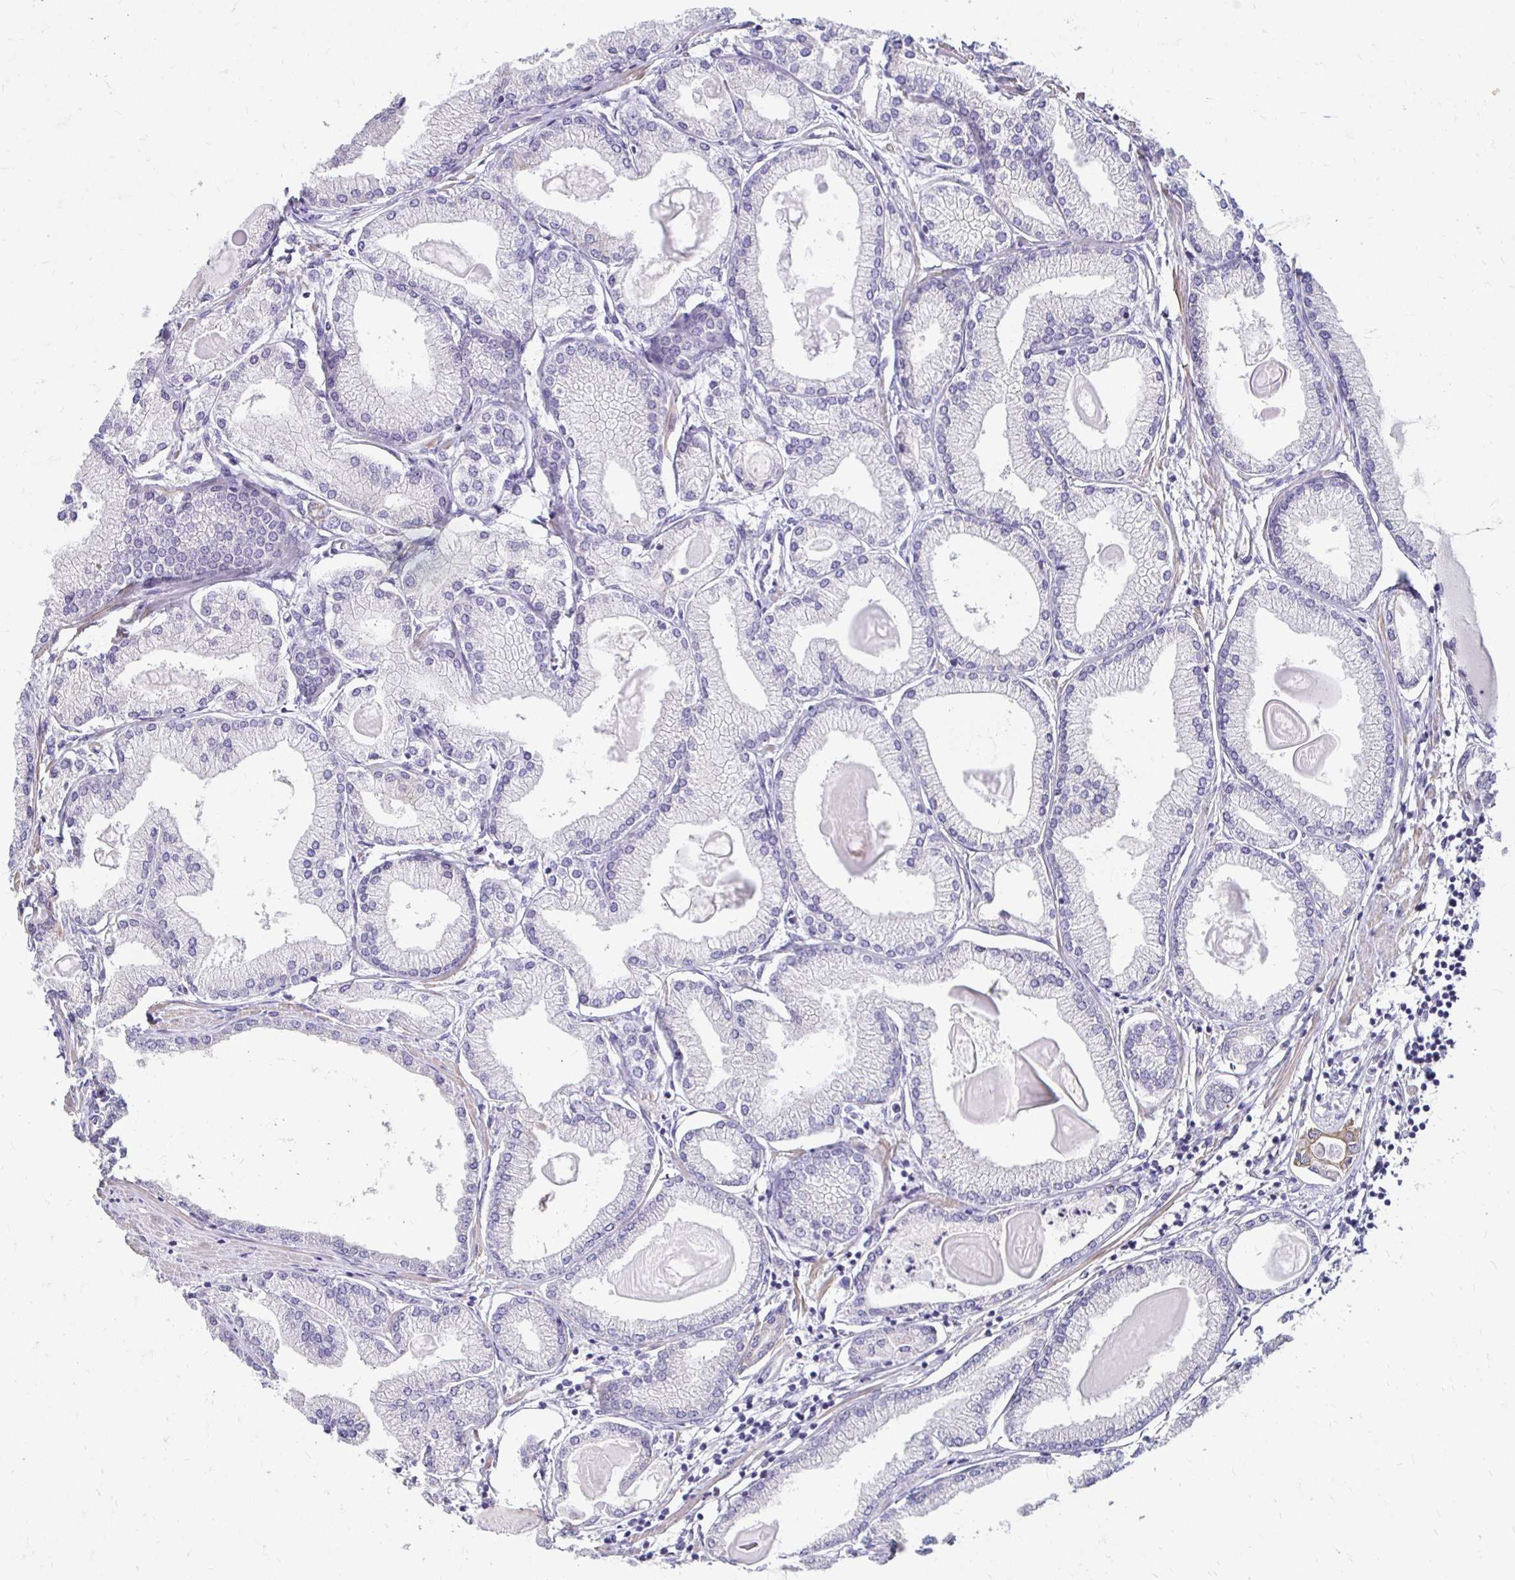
{"staining": {"intensity": "negative", "quantity": "none", "location": "none"}, "tissue": "prostate cancer", "cell_type": "Tumor cells", "image_type": "cancer", "snomed": [{"axis": "morphology", "description": "Adenocarcinoma, High grade"}, {"axis": "topography", "description": "Prostate"}], "caption": "Prostate high-grade adenocarcinoma stained for a protein using immunohistochemistry (IHC) demonstrates no positivity tumor cells.", "gene": "AKAP6", "patient": {"sex": "male", "age": 68}}